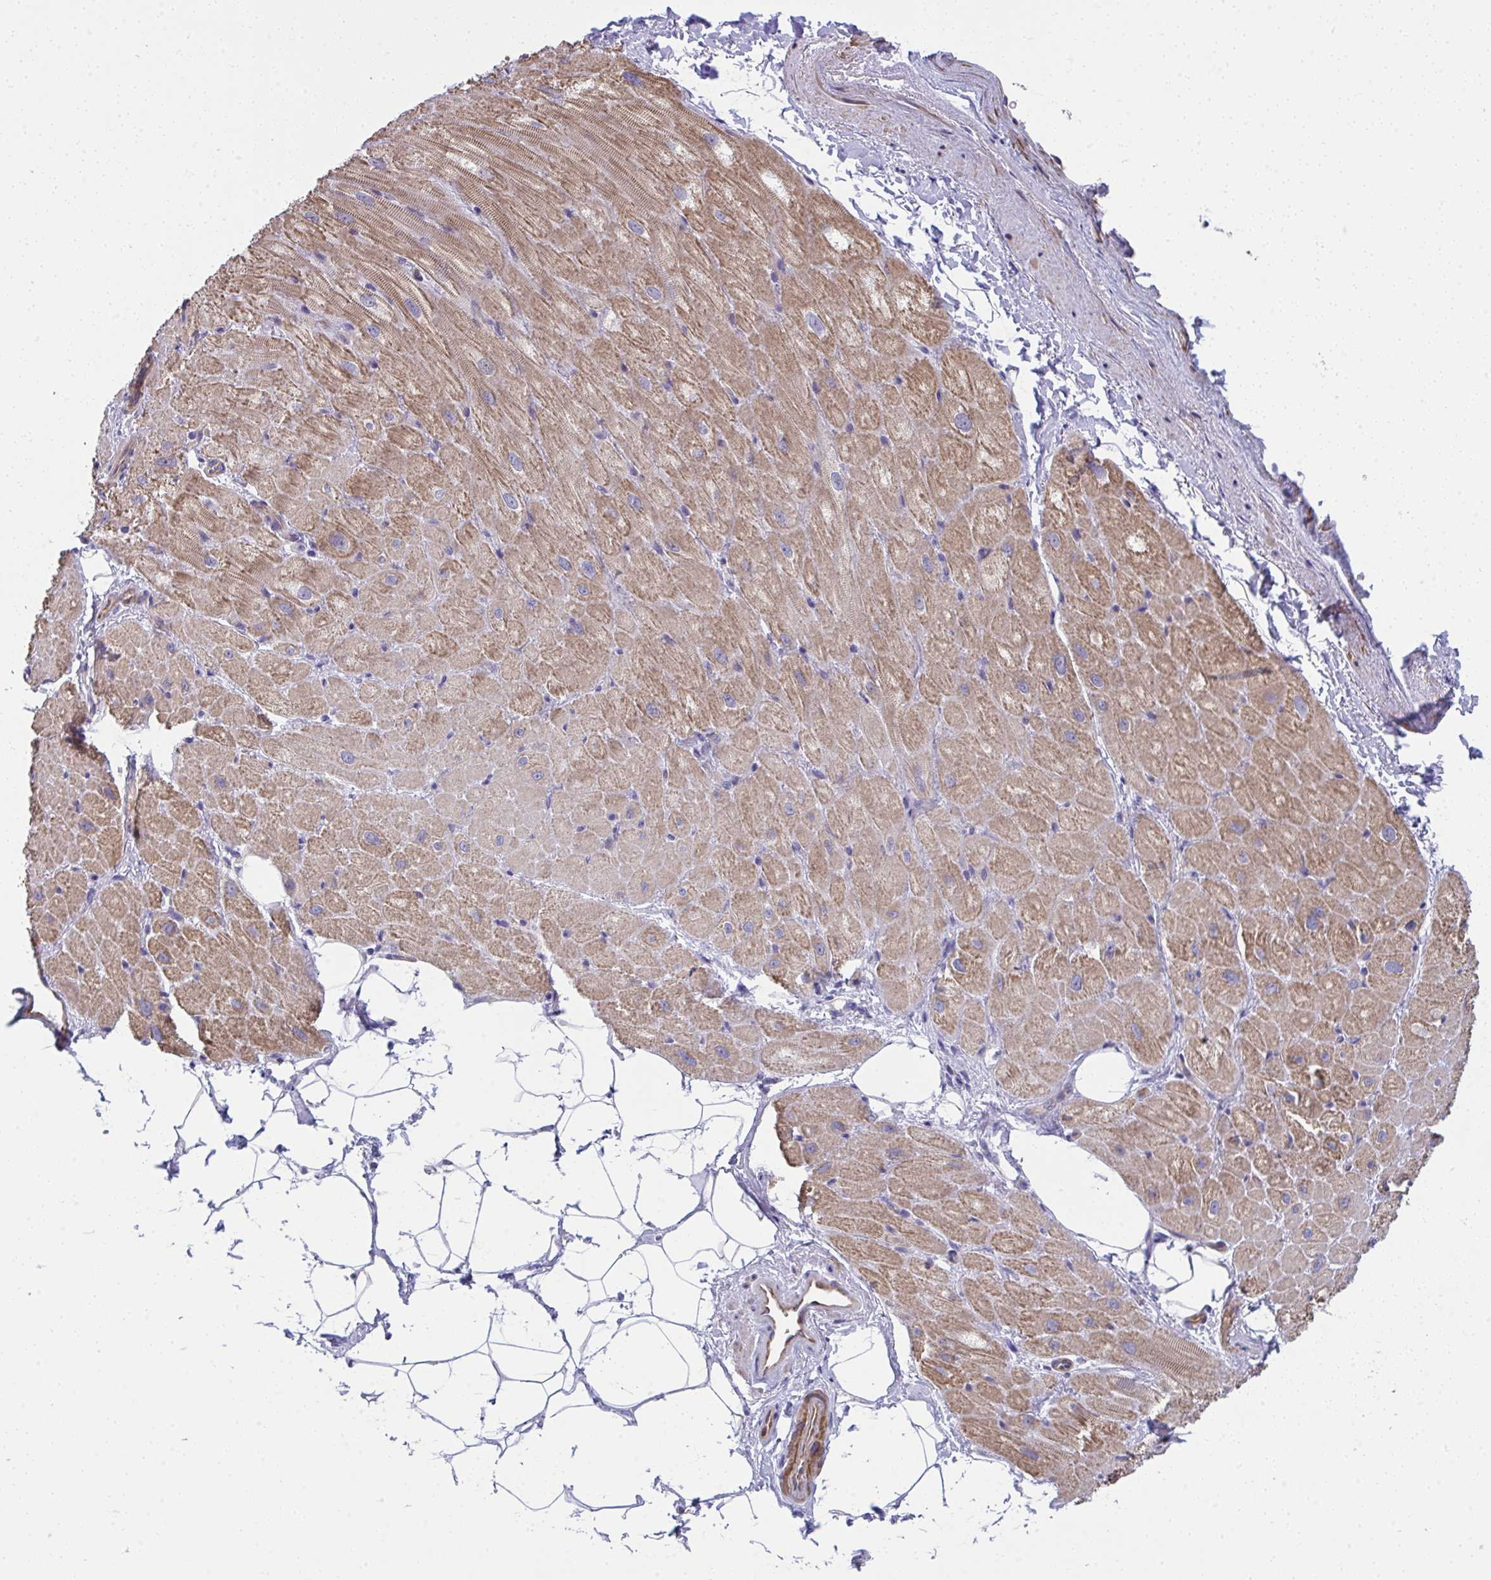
{"staining": {"intensity": "moderate", "quantity": ">75%", "location": "cytoplasmic/membranous"}, "tissue": "heart muscle", "cell_type": "Cardiomyocytes", "image_type": "normal", "snomed": [{"axis": "morphology", "description": "Normal tissue, NOS"}, {"axis": "topography", "description": "Heart"}], "caption": "Heart muscle stained for a protein shows moderate cytoplasmic/membranous positivity in cardiomyocytes. Immunohistochemistry stains the protein in brown and the nuclei are stained blue.", "gene": "MYL12A", "patient": {"sex": "male", "age": 62}}